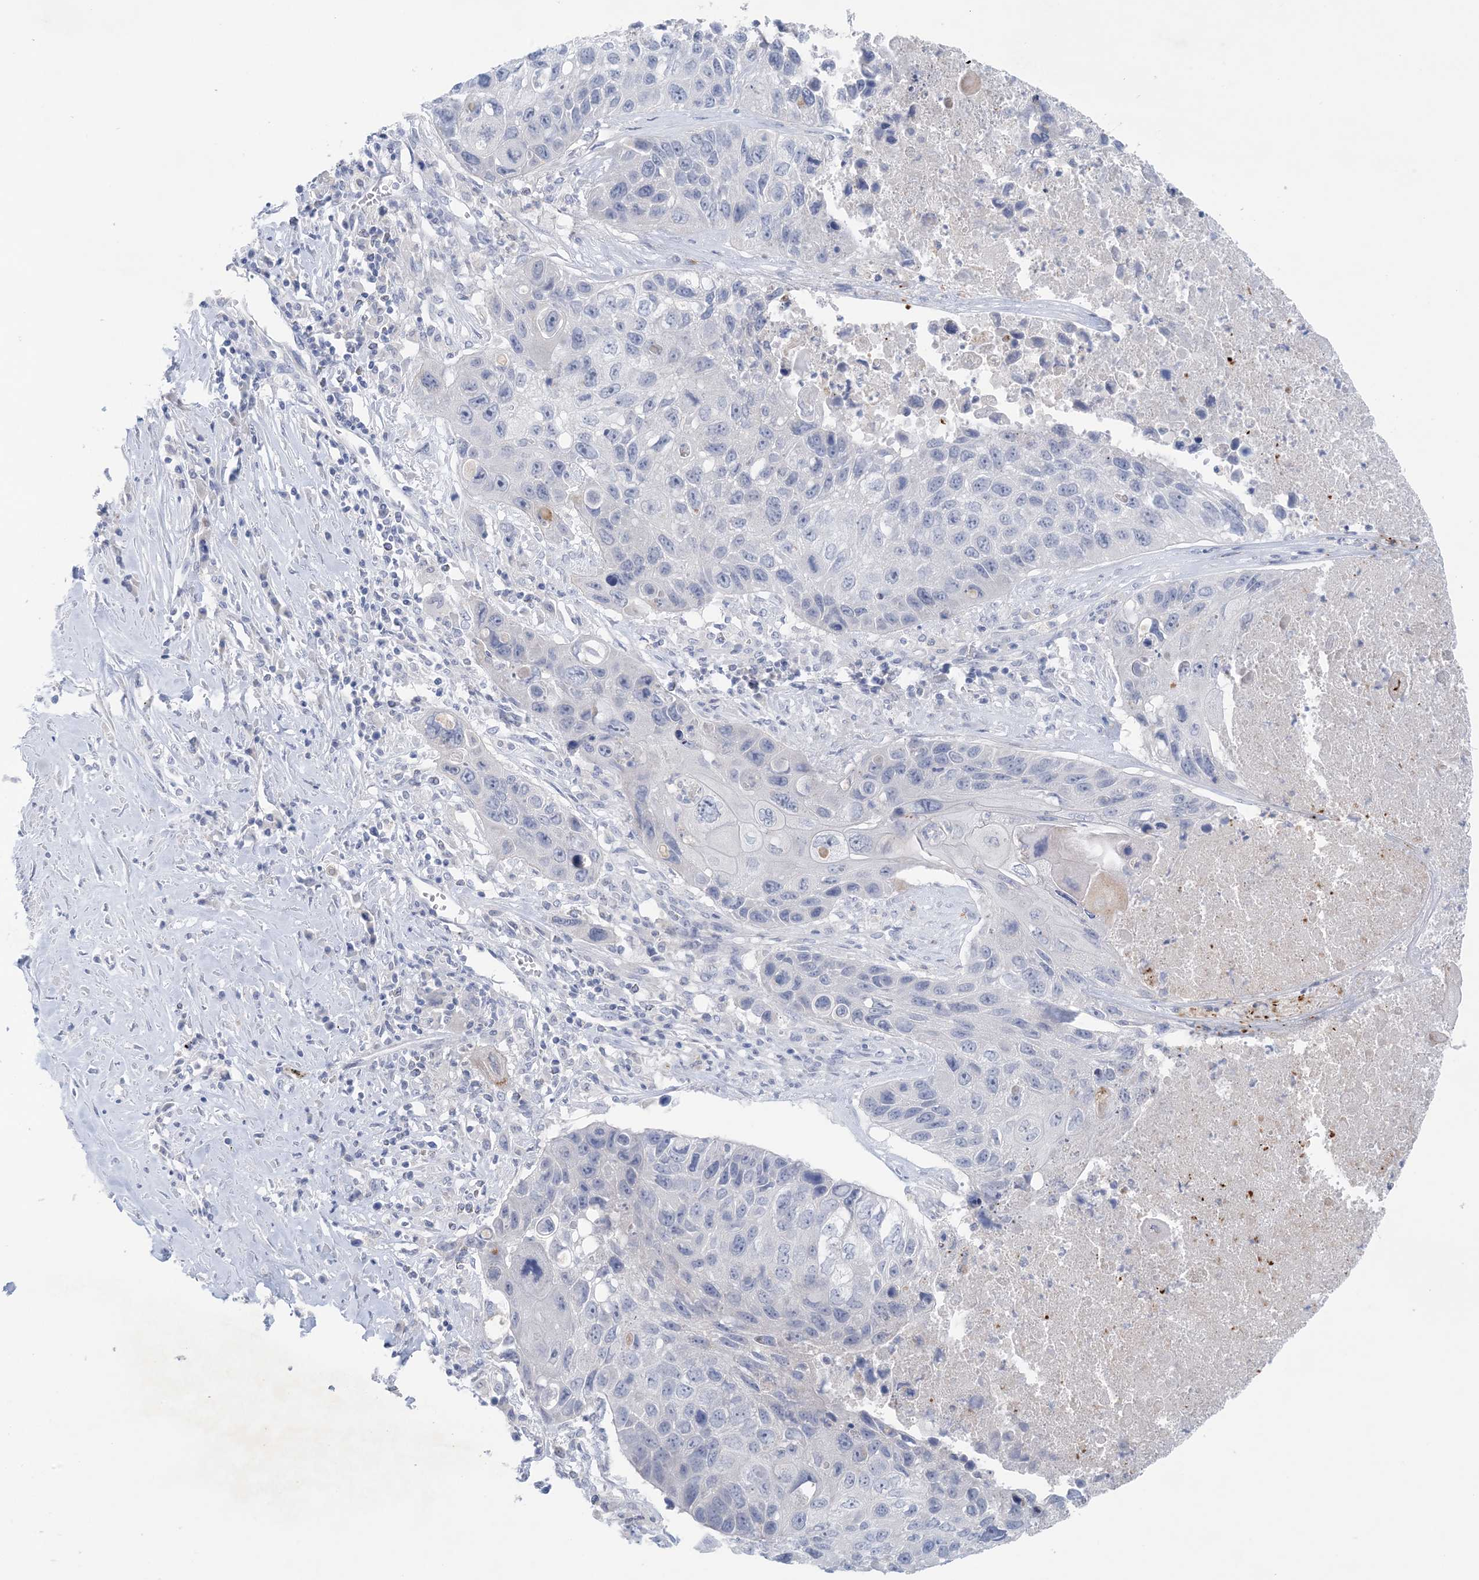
{"staining": {"intensity": "negative", "quantity": "none", "location": "none"}, "tissue": "lung cancer", "cell_type": "Tumor cells", "image_type": "cancer", "snomed": [{"axis": "morphology", "description": "Squamous cell carcinoma, NOS"}, {"axis": "topography", "description": "Lung"}], "caption": "DAB (3,3'-diaminobenzidine) immunohistochemical staining of human lung cancer demonstrates no significant staining in tumor cells.", "gene": "GABRG1", "patient": {"sex": "male", "age": 61}}